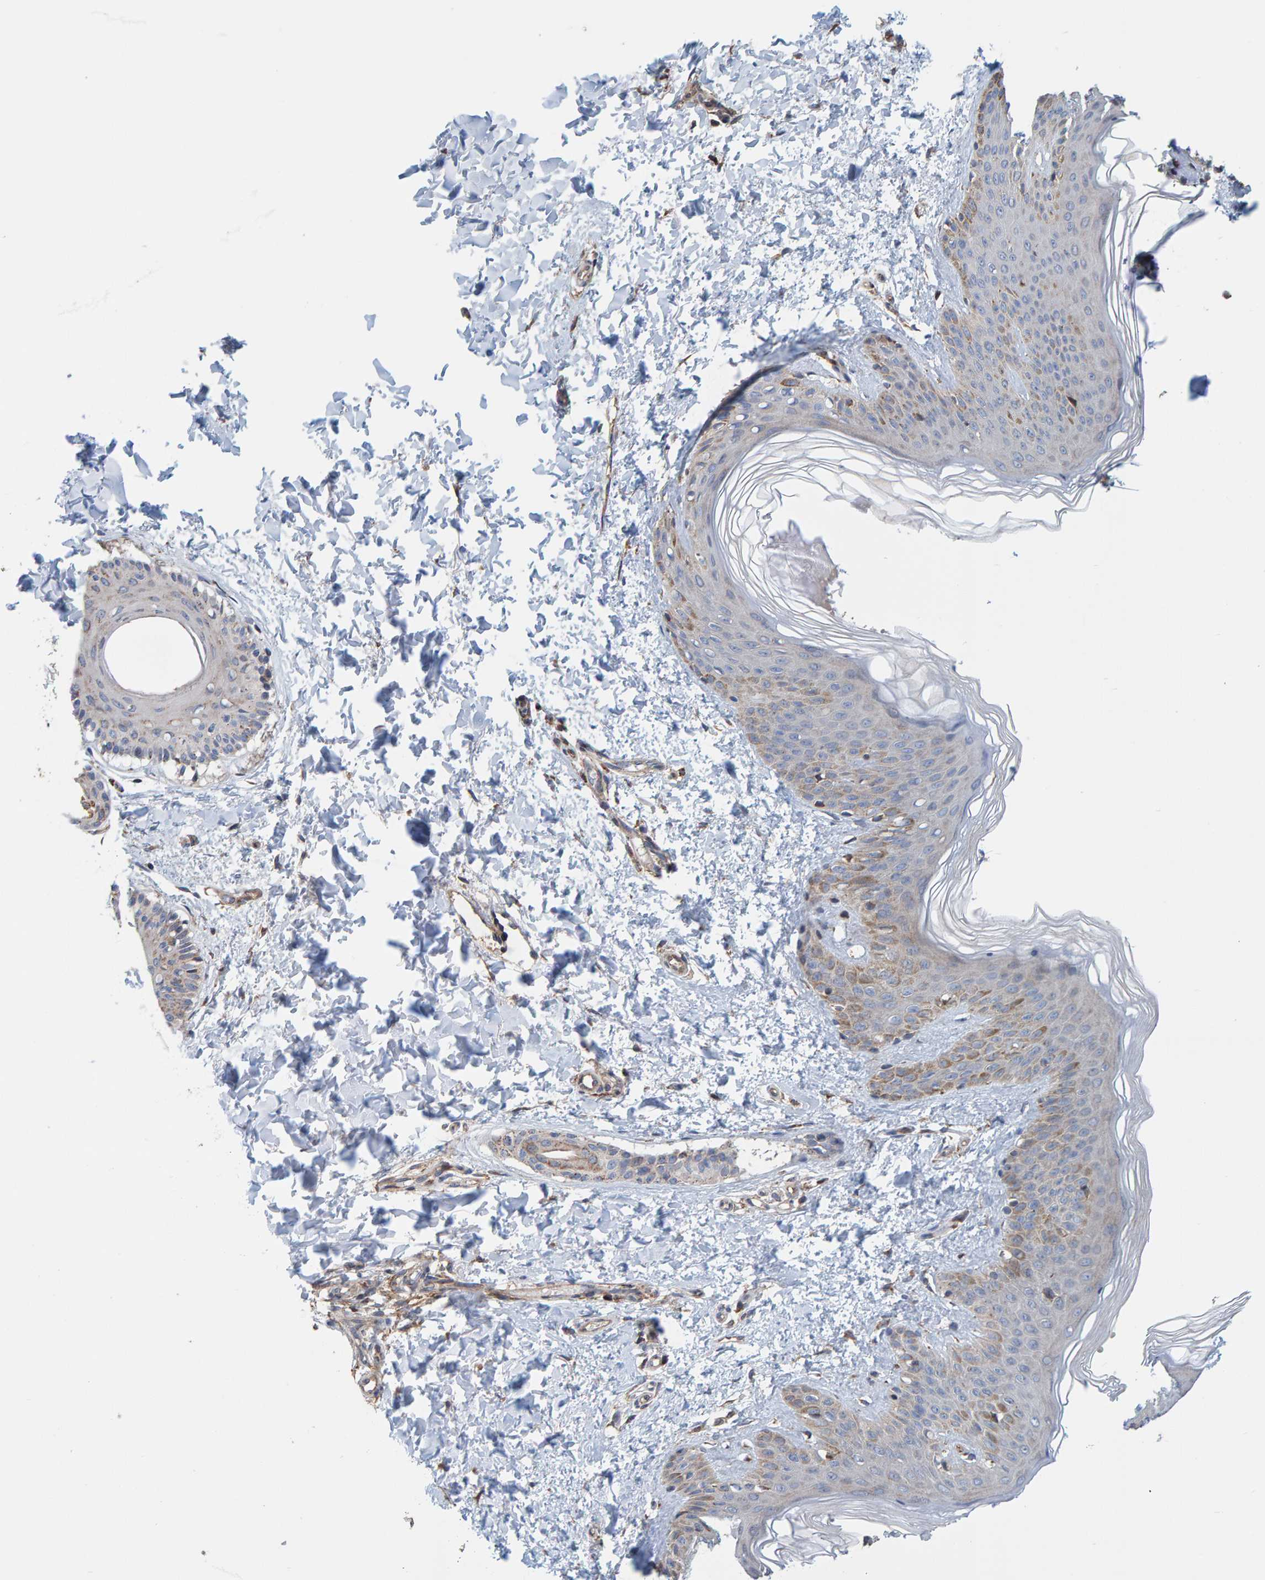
{"staining": {"intensity": "moderate", "quantity": "25%-75%", "location": "cytoplasmic/membranous"}, "tissue": "skin", "cell_type": "Fibroblasts", "image_type": "normal", "snomed": [{"axis": "morphology", "description": "Normal tissue, NOS"}, {"axis": "morphology", "description": "Neoplasm, benign, NOS"}, {"axis": "topography", "description": "Skin"}, {"axis": "topography", "description": "Soft tissue"}], "caption": "Normal skin was stained to show a protein in brown. There is medium levels of moderate cytoplasmic/membranous expression in about 25%-75% of fibroblasts. The staining is performed using DAB brown chromogen to label protein expression. The nuclei are counter-stained blue using hematoxylin.", "gene": "MRPL45", "patient": {"sex": "male", "age": 26}}